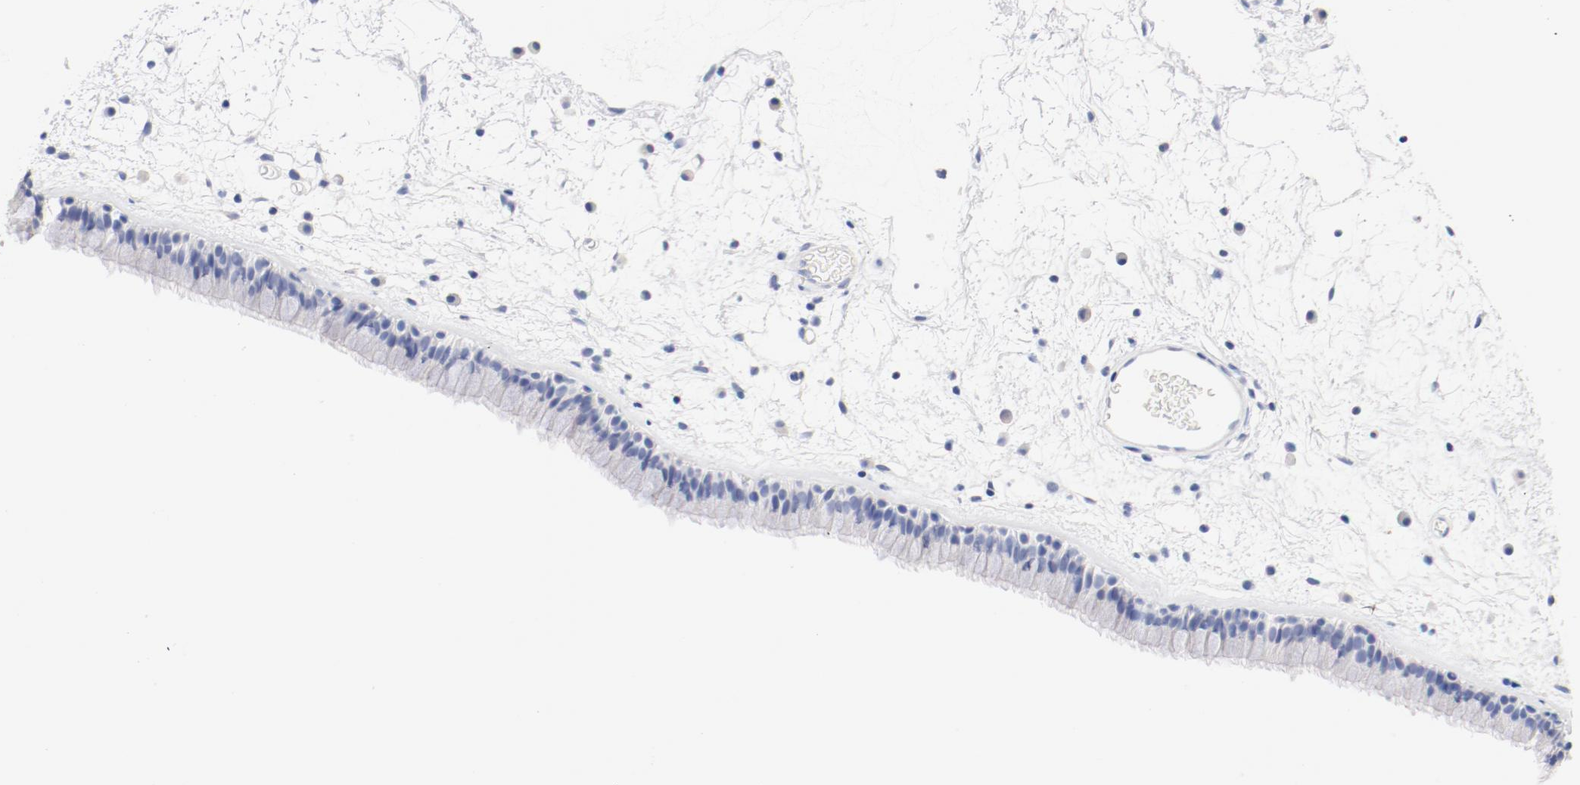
{"staining": {"intensity": "negative", "quantity": "none", "location": "none"}, "tissue": "nasopharynx", "cell_type": "Respiratory epithelial cells", "image_type": "normal", "snomed": [{"axis": "morphology", "description": "Normal tissue, NOS"}, {"axis": "morphology", "description": "Inflammation, NOS"}, {"axis": "topography", "description": "Nasopharynx"}], "caption": "The histopathology image exhibits no significant positivity in respiratory epithelial cells of nasopharynx. (IHC, brightfield microscopy, high magnification).", "gene": "HOMER1", "patient": {"sex": "male", "age": 48}}